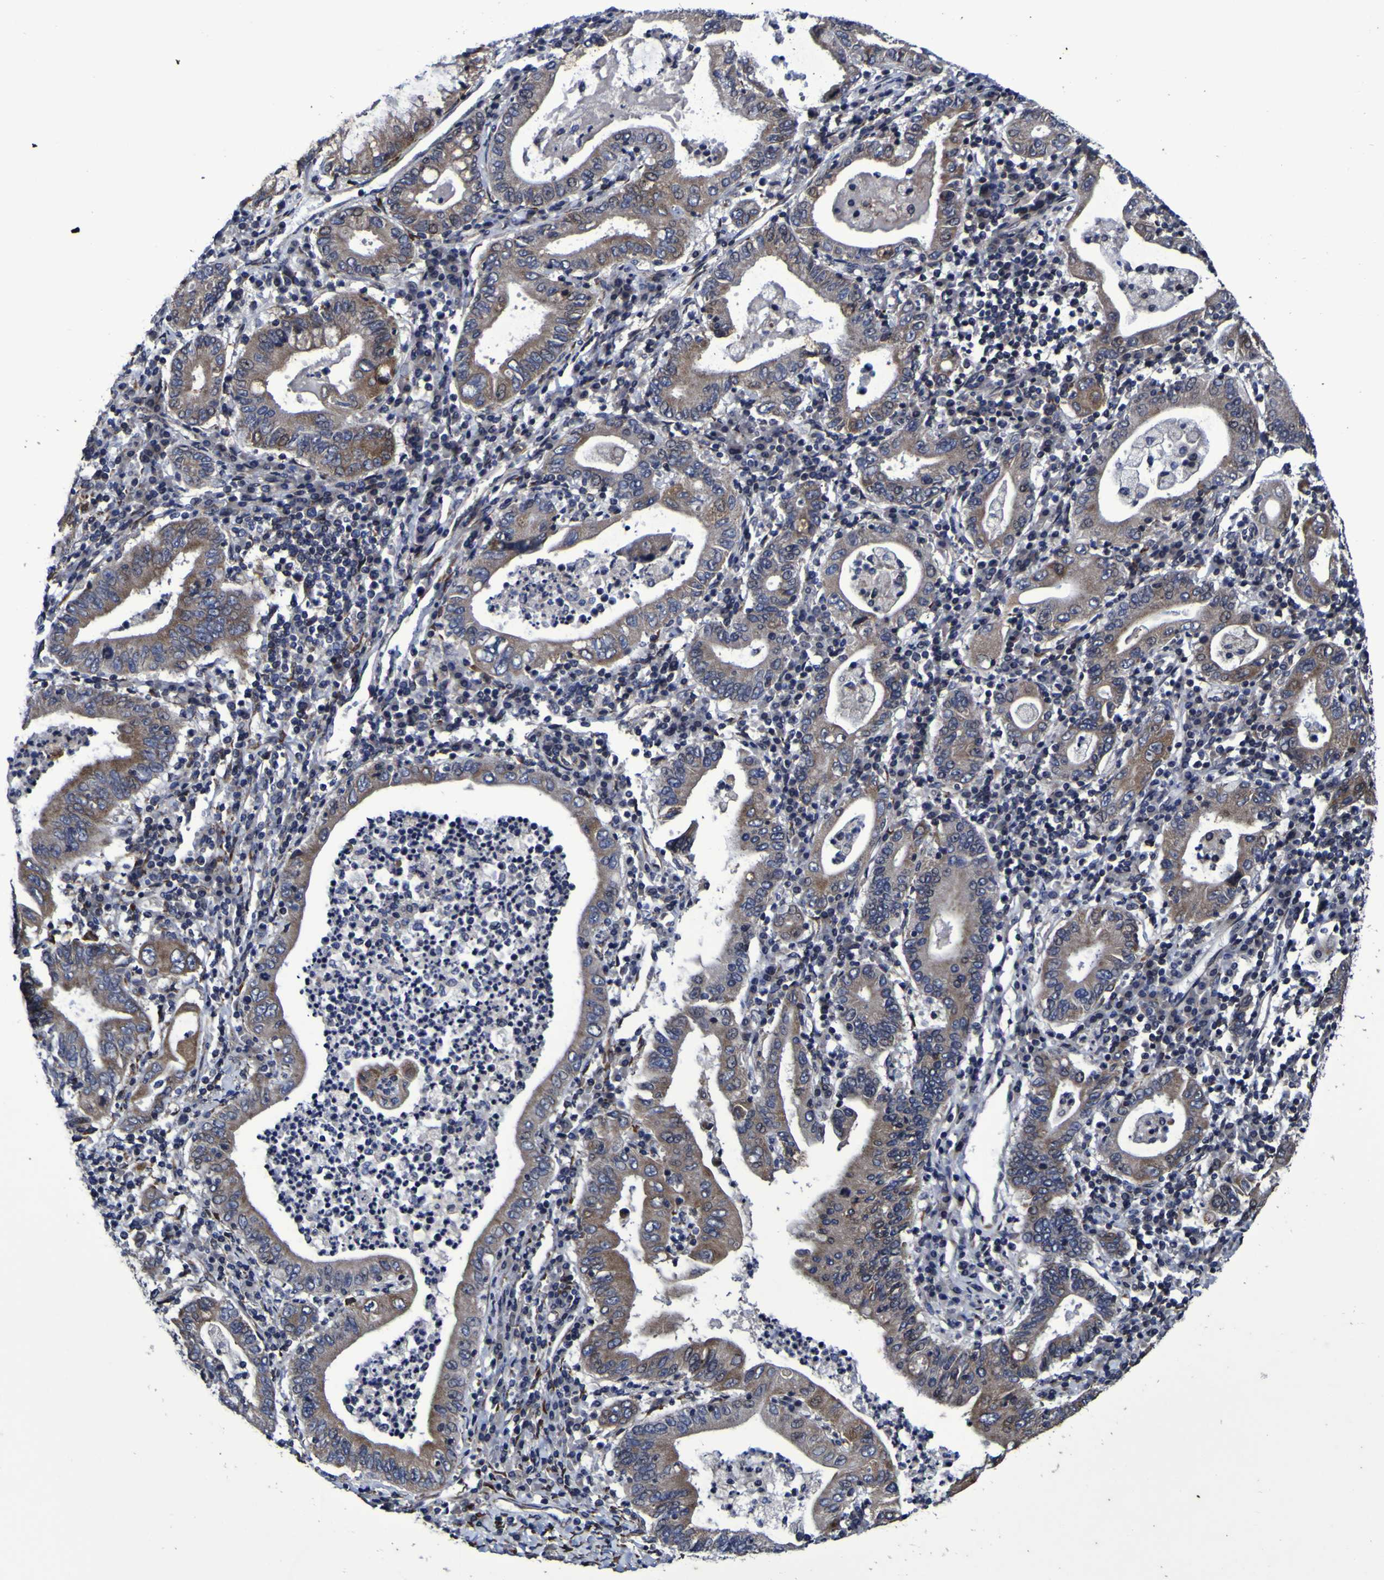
{"staining": {"intensity": "moderate", "quantity": "25%-75%", "location": "cytoplasmic/membranous"}, "tissue": "stomach cancer", "cell_type": "Tumor cells", "image_type": "cancer", "snomed": [{"axis": "morphology", "description": "Normal tissue, NOS"}, {"axis": "morphology", "description": "Adenocarcinoma, NOS"}, {"axis": "topography", "description": "Esophagus"}, {"axis": "topography", "description": "Stomach, upper"}, {"axis": "topography", "description": "Peripheral nerve tissue"}], "caption": "Stomach adenocarcinoma tissue reveals moderate cytoplasmic/membranous staining in about 25%-75% of tumor cells", "gene": "P3H1", "patient": {"sex": "male", "age": 62}}